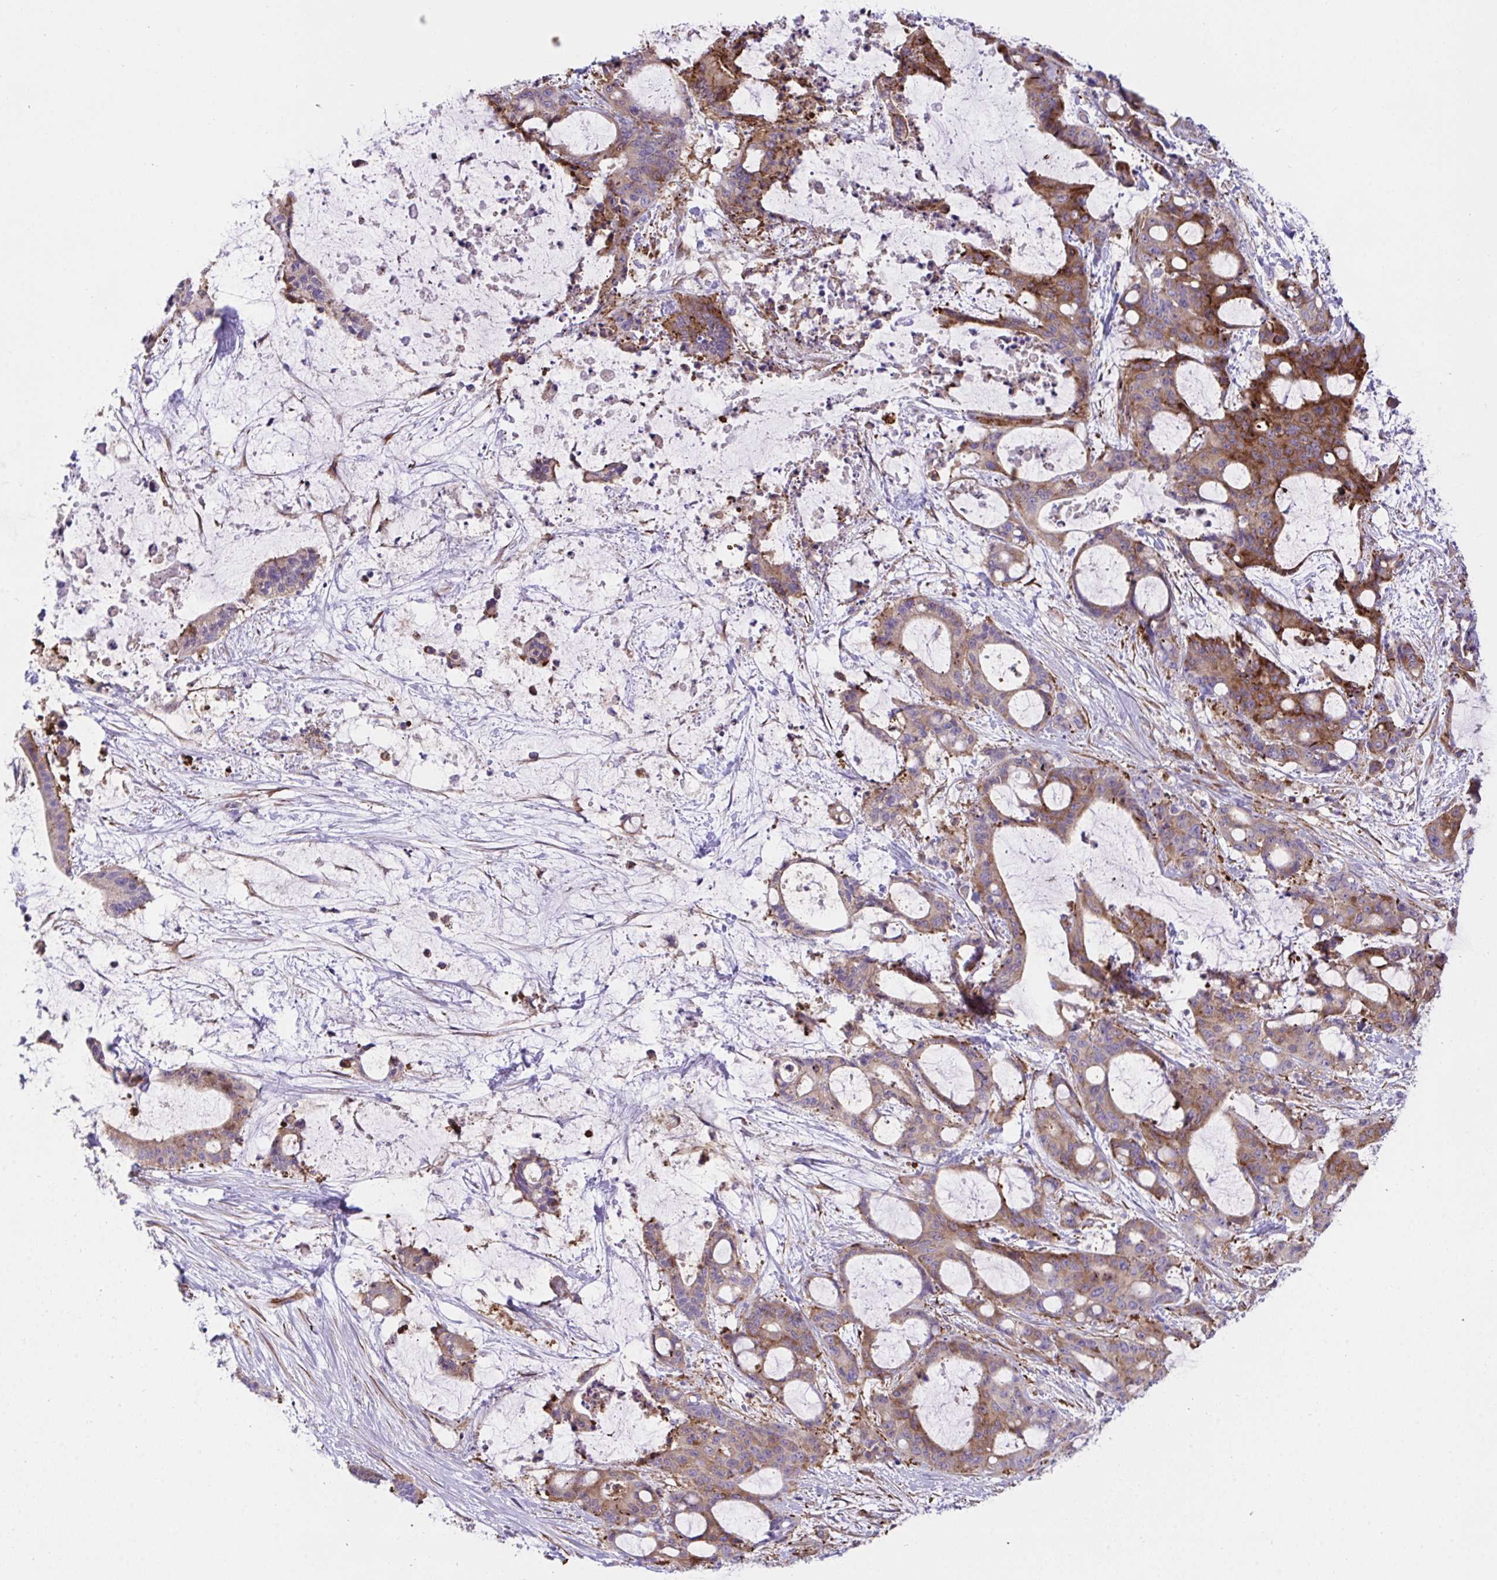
{"staining": {"intensity": "moderate", "quantity": "25%-75%", "location": "cytoplasmic/membranous"}, "tissue": "liver cancer", "cell_type": "Tumor cells", "image_type": "cancer", "snomed": [{"axis": "morphology", "description": "Normal tissue, NOS"}, {"axis": "morphology", "description": "Cholangiocarcinoma"}, {"axis": "topography", "description": "Liver"}, {"axis": "topography", "description": "Peripheral nerve tissue"}], "caption": "Immunohistochemistry of liver cancer reveals medium levels of moderate cytoplasmic/membranous positivity in about 25%-75% of tumor cells.", "gene": "PPIH", "patient": {"sex": "female", "age": 73}}